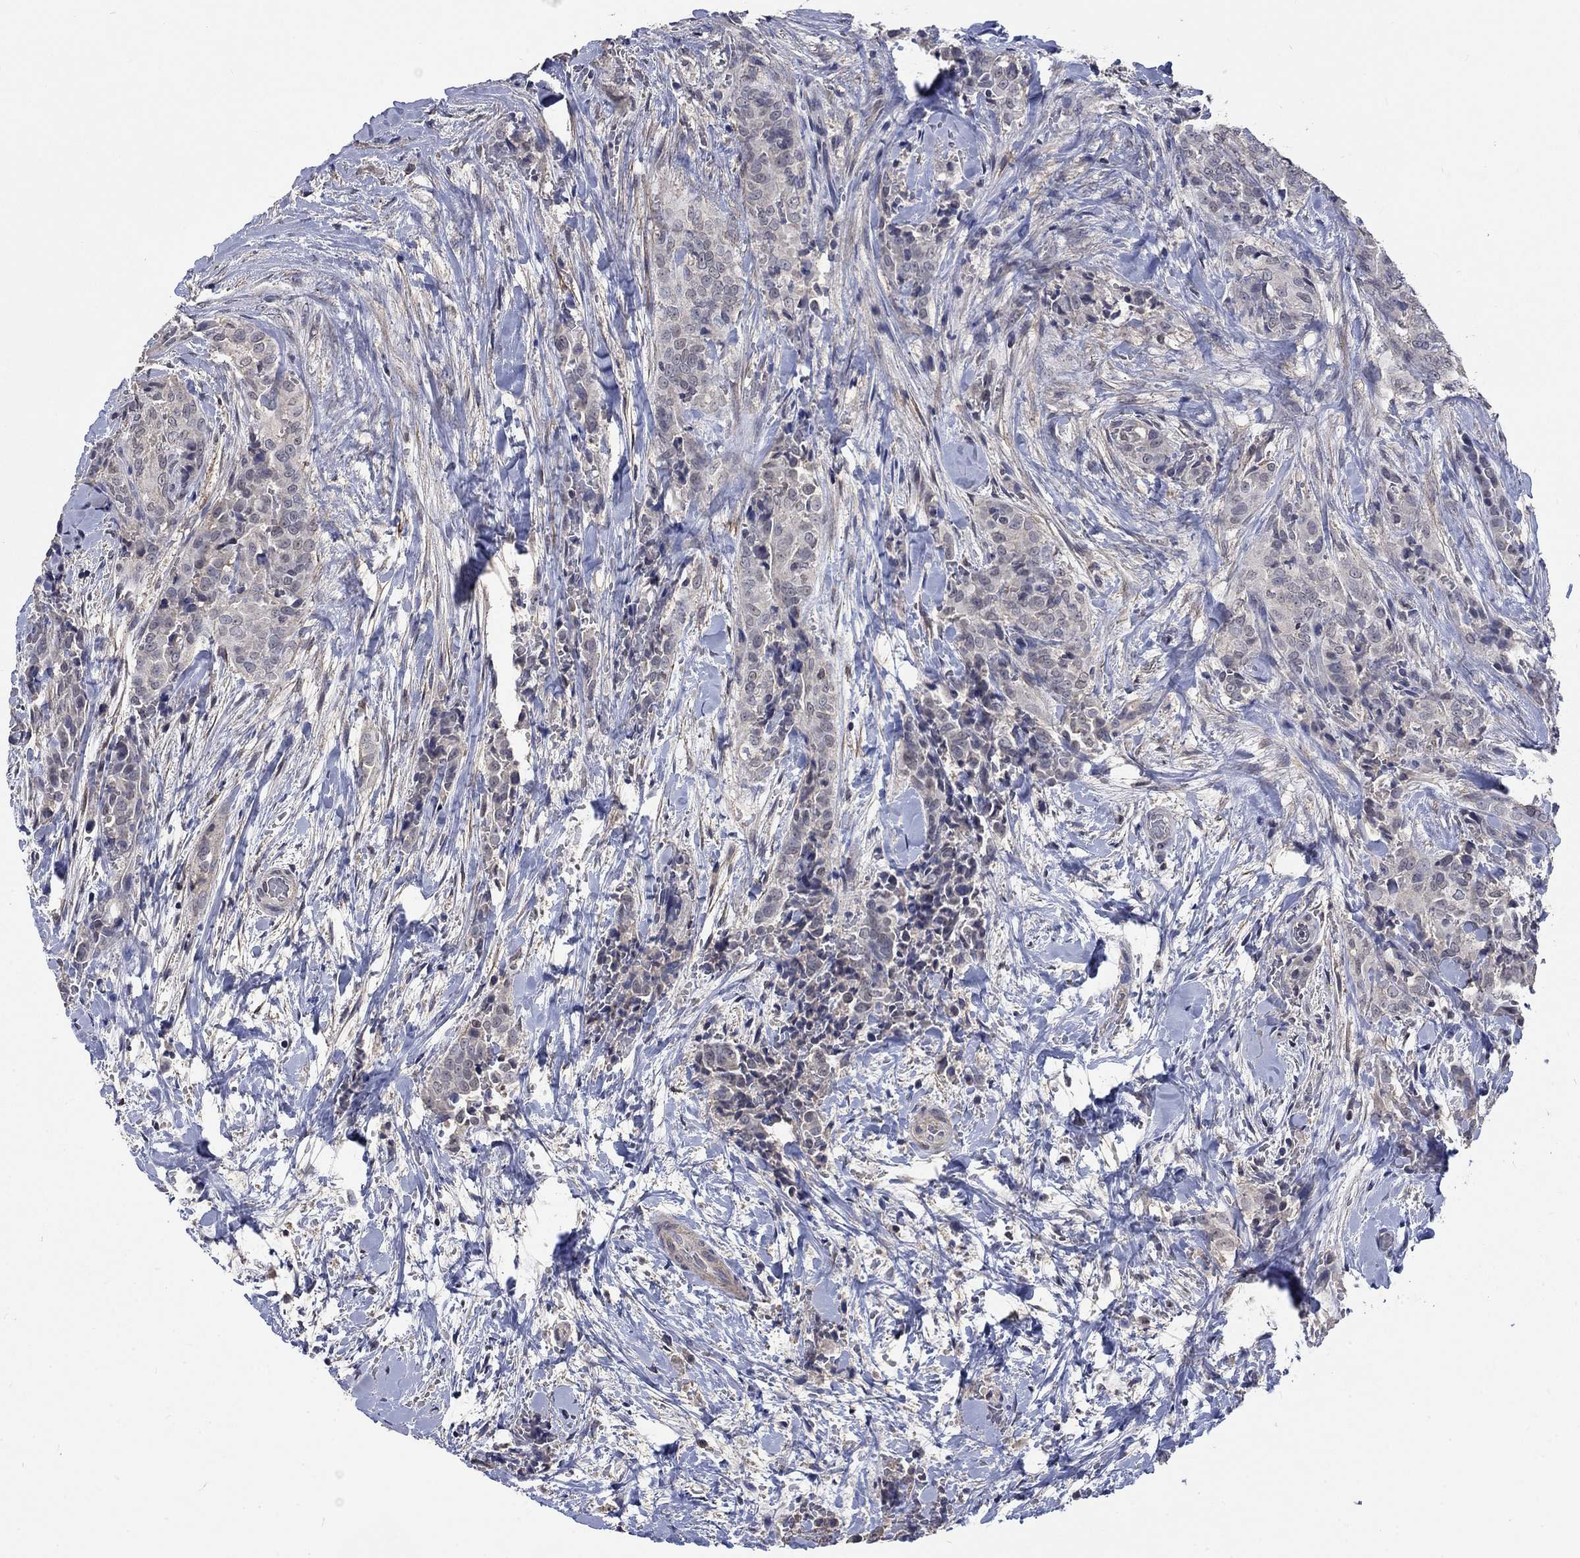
{"staining": {"intensity": "negative", "quantity": "none", "location": "none"}, "tissue": "thyroid cancer", "cell_type": "Tumor cells", "image_type": "cancer", "snomed": [{"axis": "morphology", "description": "Papillary adenocarcinoma, NOS"}, {"axis": "topography", "description": "Thyroid gland"}], "caption": "An IHC image of thyroid papillary adenocarcinoma is shown. There is no staining in tumor cells of thyroid papillary adenocarcinoma.", "gene": "ZBTB18", "patient": {"sex": "male", "age": 61}}